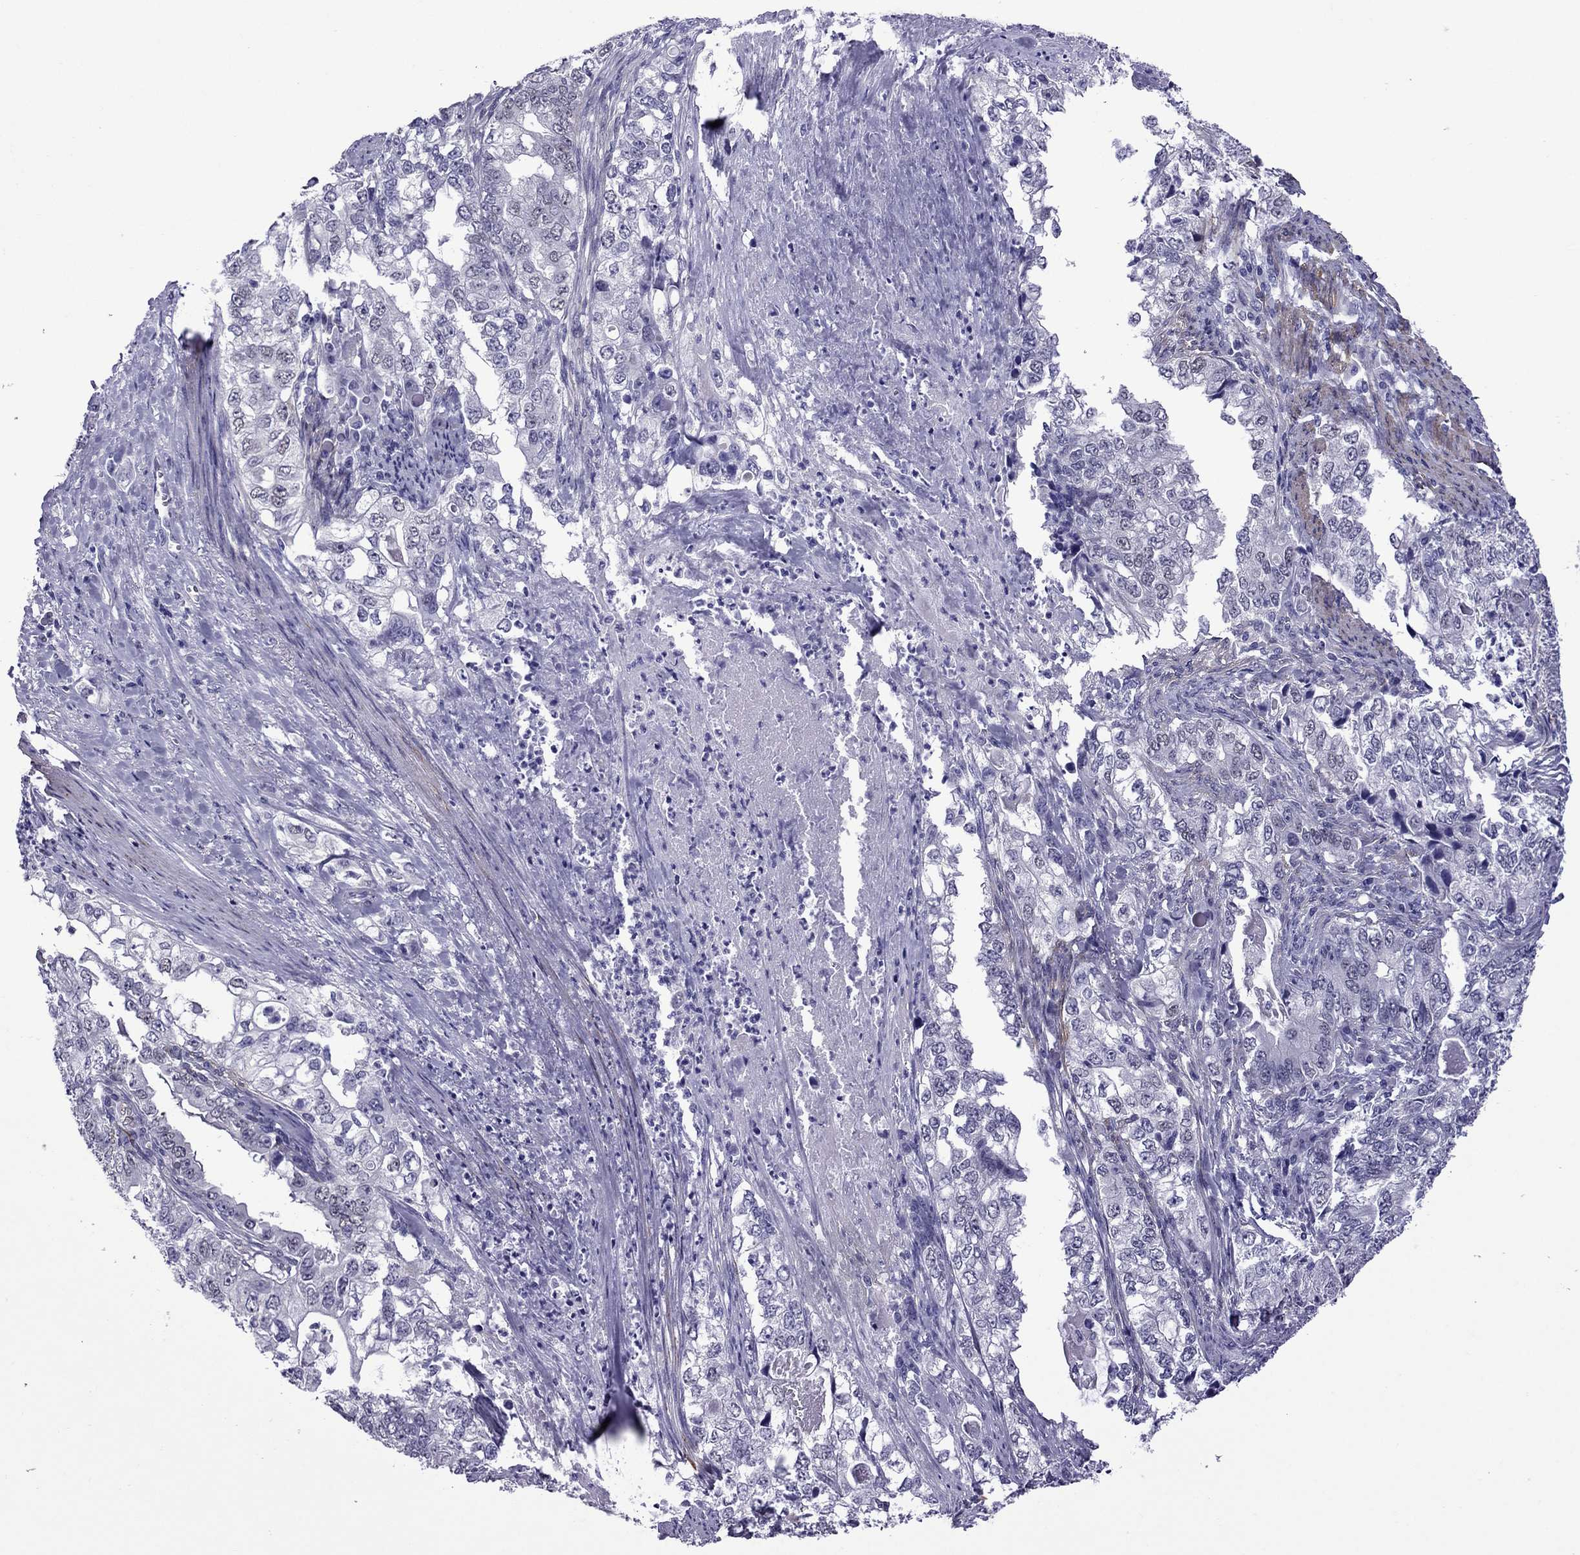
{"staining": {"intensity": "negative", "quantity": "none", "location": "none"}, "tissue": "stomach cancer", "cell_type": "Tumor cells", "image_type": "cancer", "snomed": [{"axis": "morphology", "description": "Adenocarcinoma, NOS"}, {"axis": "topography", "description": "Stomach, lower"}], "caption": "IHC micrograph of neoplastic tissue: stomach cancer (adenocarcinoma) stained with DAB (3,3'-diaminobenzidine) displays no significant protein expression in tumor cells.", "gene": "CHRNA5", "patient": {"sex": "female", "age": 72}}